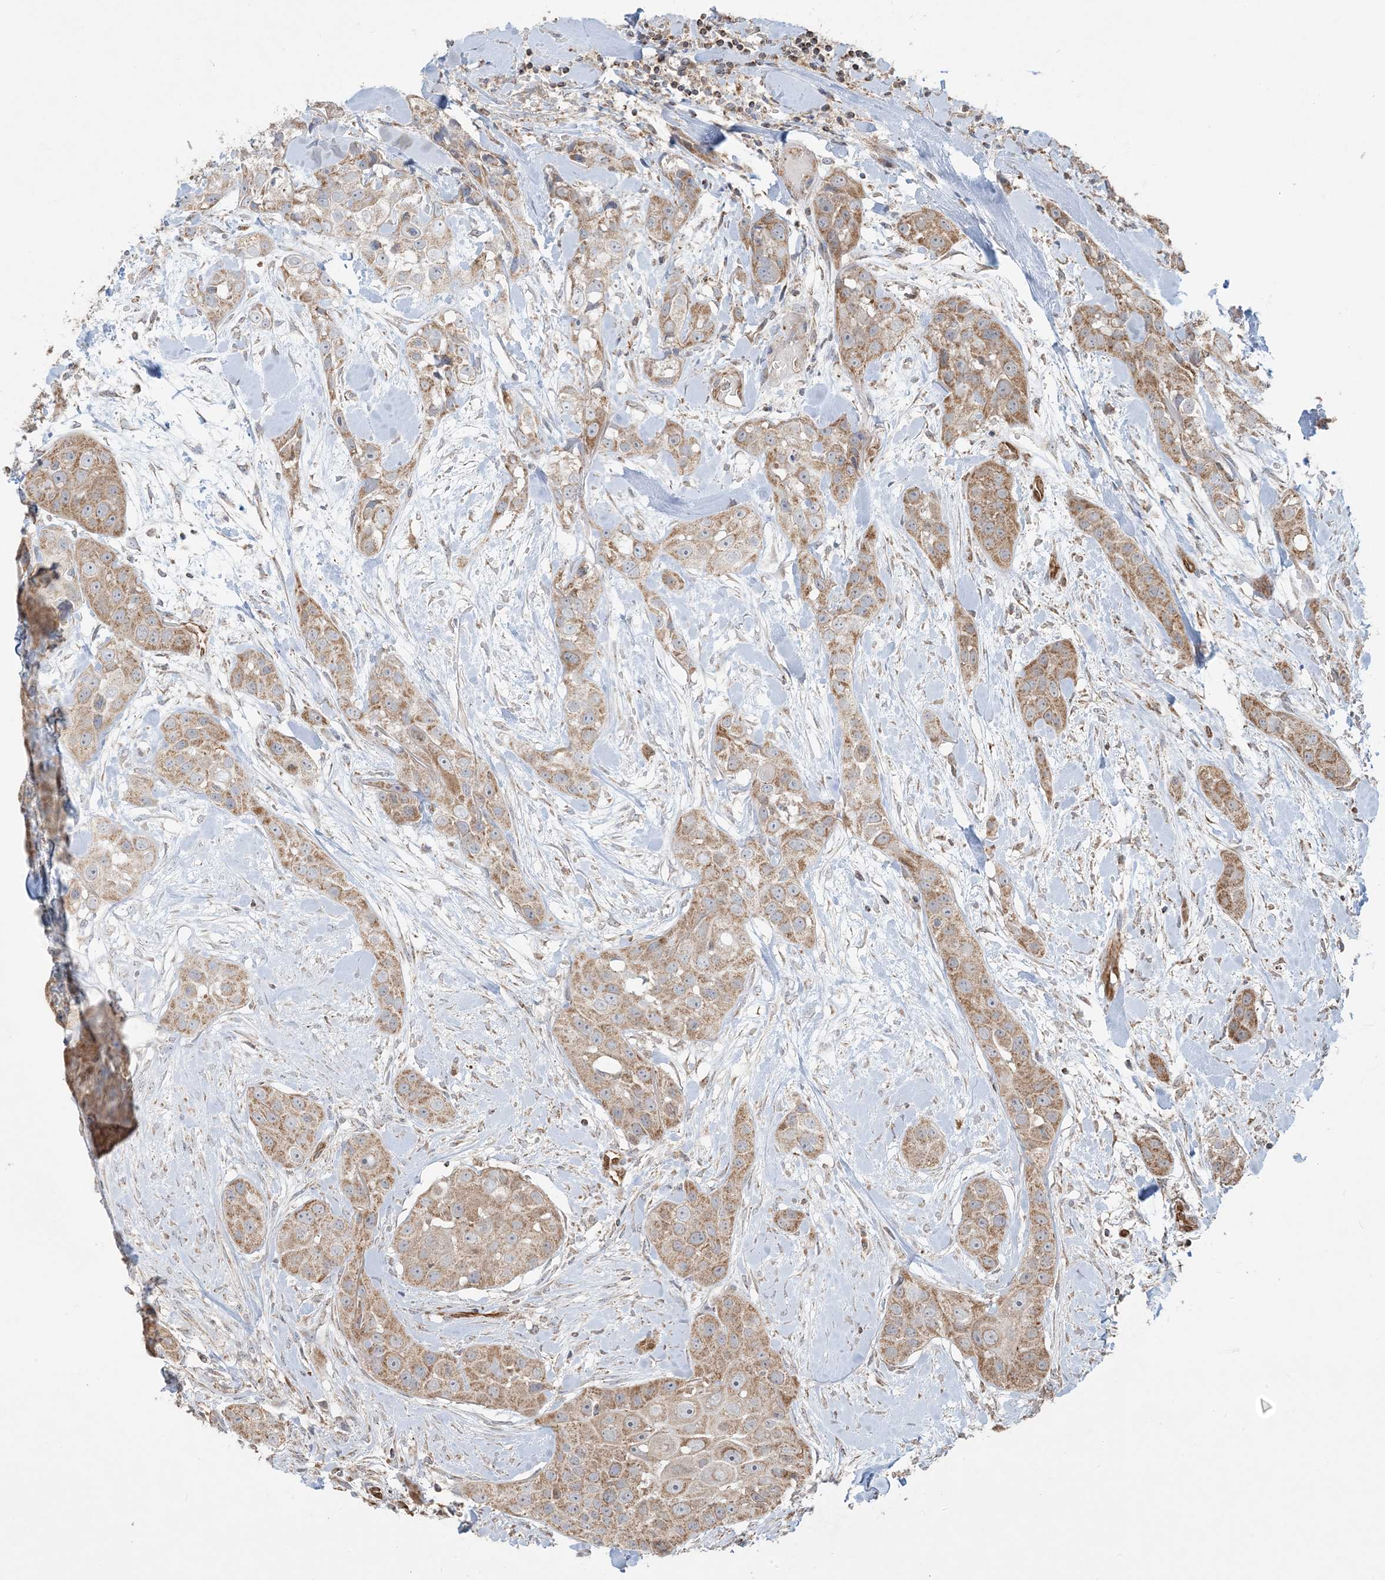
{"staining": {"intensity": "moderate", "quantity": ">75%", "location": "cytoplasmic/membranous"}, "tissue": "head and neck cancer", "cell_type": "Tumor cells", "image_type": "cancer", "snomed": [{"axis": "morphology", "description": "Normal tissue, NOS"}, {"axis": "morphology", "description": "Squamous cell carcinoma, NOS"}, {"axis": "topography", "description": "Skeletal muscle"}, {"axis": "topography", "description": "Head-Neck"}], "caption": "Human squamous cell carcinoma (head and neck) stained with a brown dye demonstrates moderate cytoplasmic/membranous positive positivity in about >75% of tumor cells.", "gene": "PPM1F", "patient": {"sex": "male", "age": 51}}